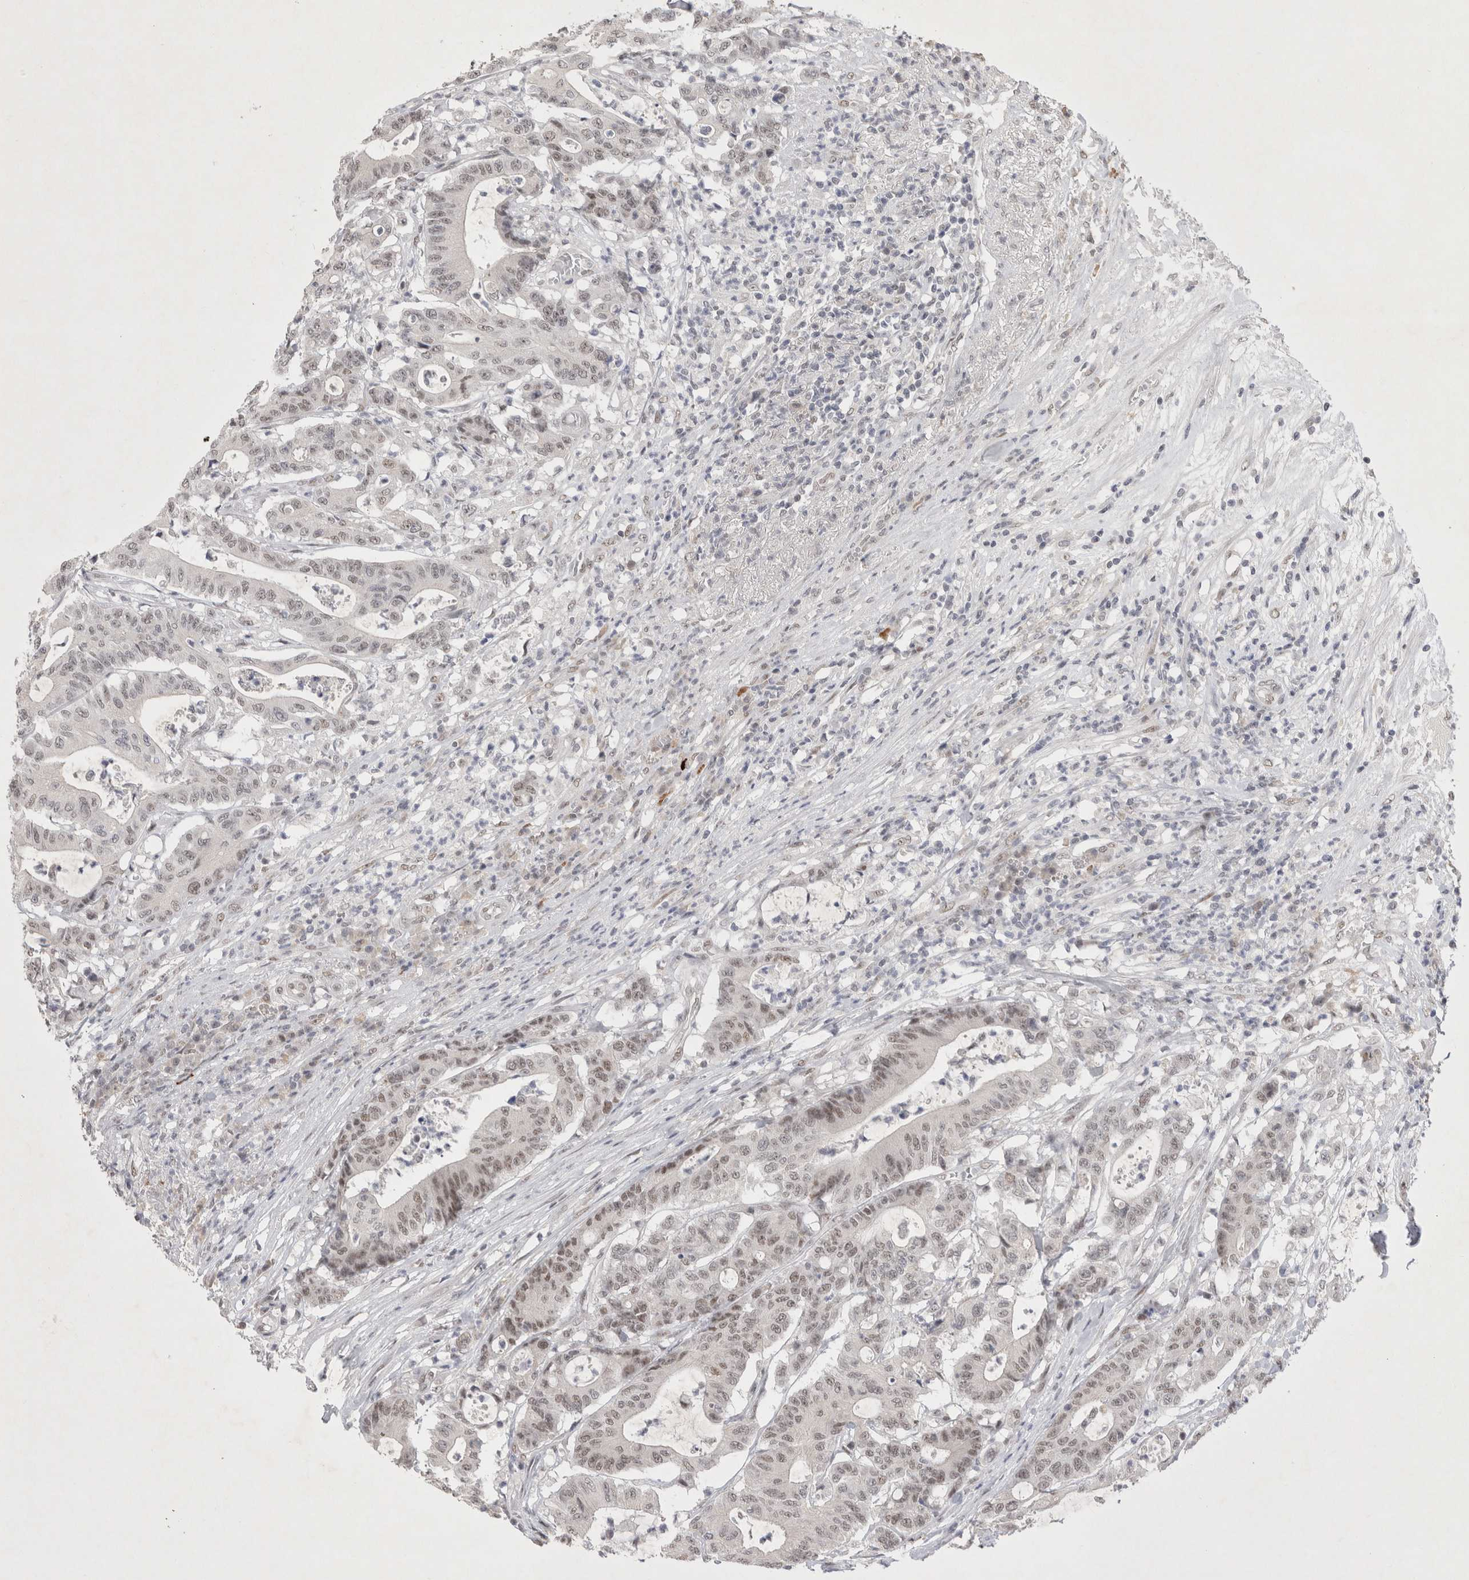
{"staining": {"intensity": "weak", "quantity": ">75%", "location": "nuclear"}, "tissue": "colorectal cancer", "cell_type": "Tumor cells", "image_type": "cancer", "snomed": [{"axis": "morphology", "description": "Adenocarcinoma, NOS"}, {"axis": "topography", "description": "Colon"}], "caption": "A photomicrograph of colorectal adenocarcinoma stained for a protein displays weak nuclear brown staining in tumor cells. The protein of interest is shown in brown color, while the nuclei are stained blue.", "gene": "RECQL4", "patient": {"sex": "female", "age": 84}}